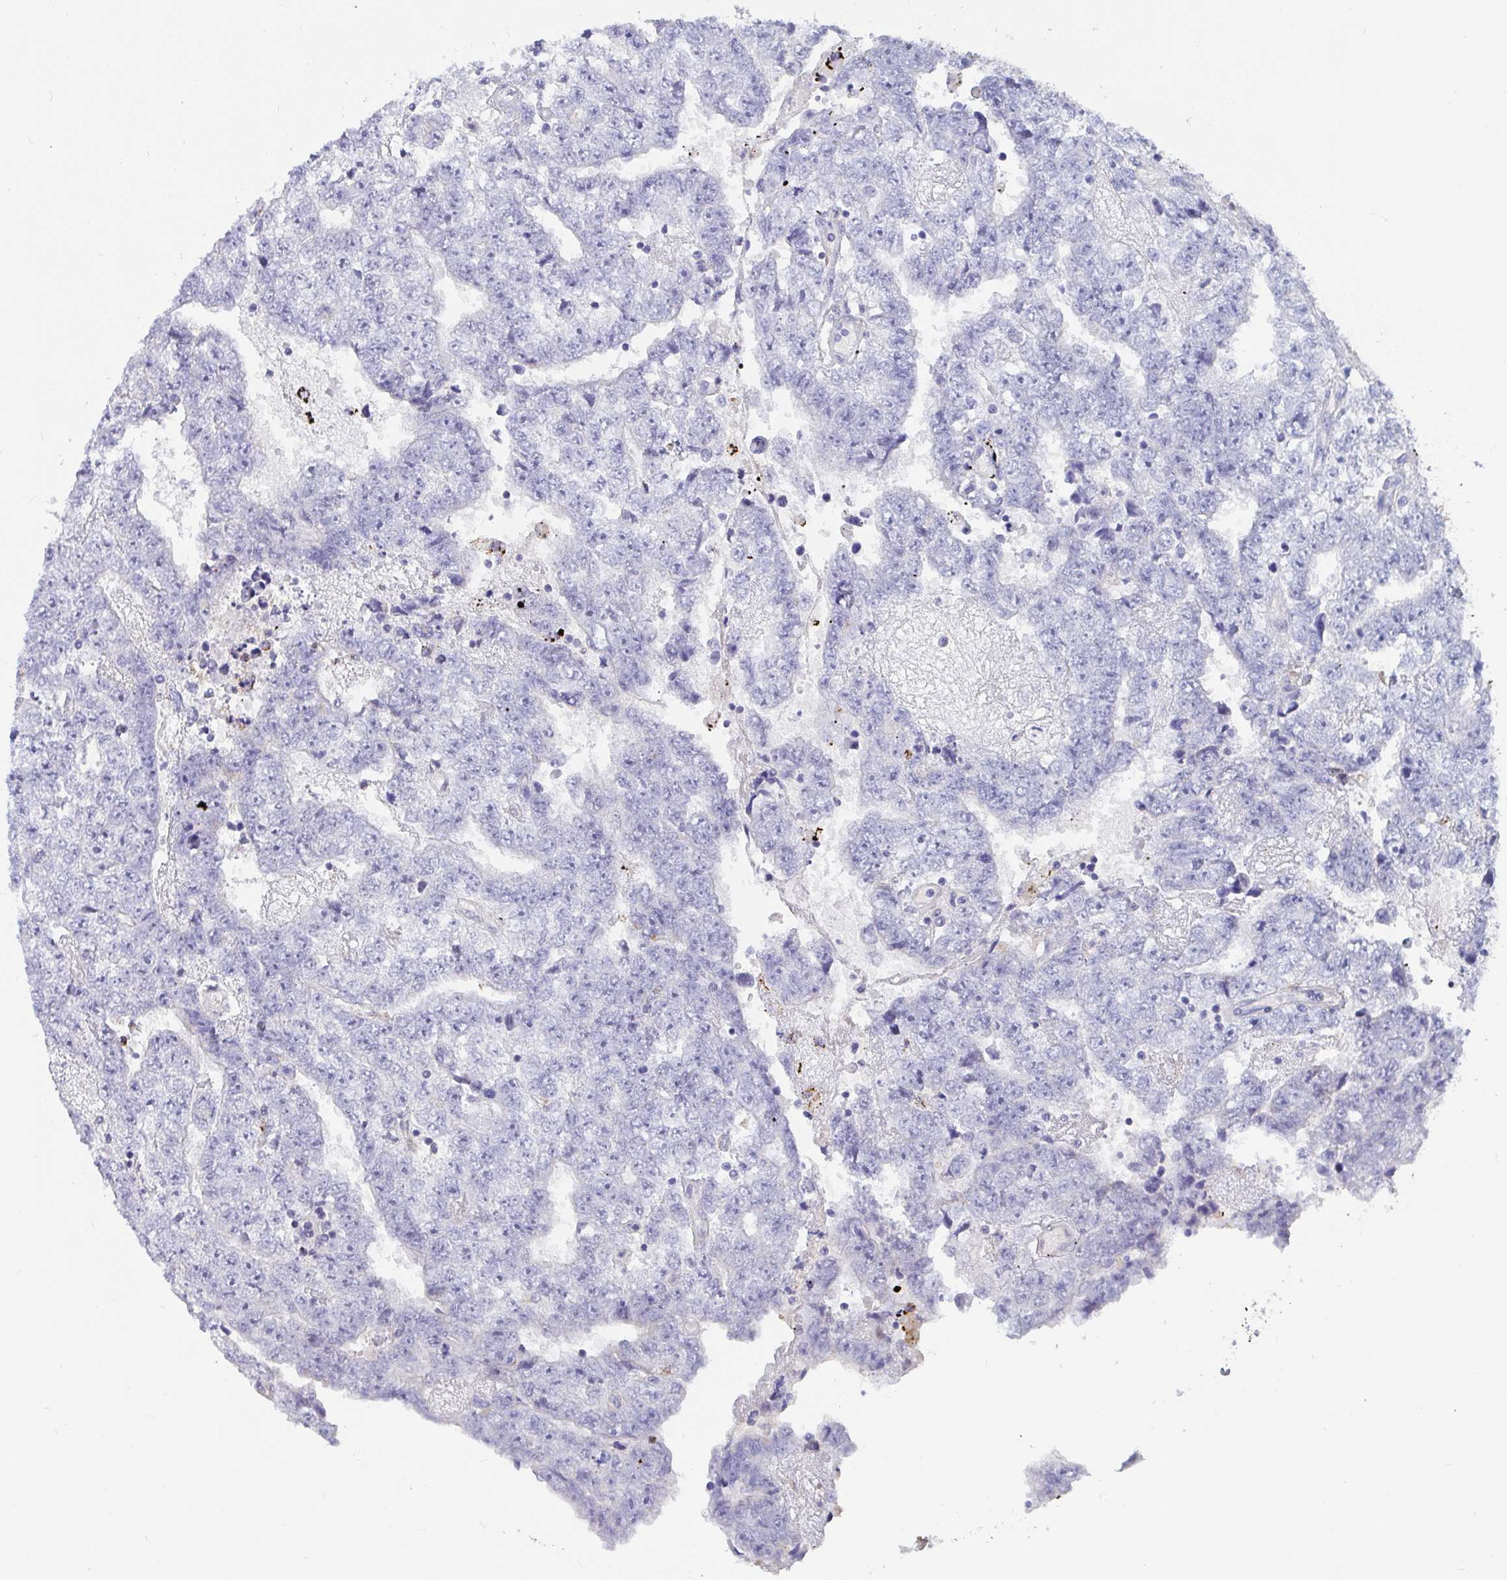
{"staining": {"intensity": "negative", "quantity": "none", "location": "none"}, "tissue": "testis cancer", "cell_type": "Tumor cells", "image_type": "cancer", "snomed": [{"axis": "morphology", "description": "Carcinoma, Embryonal, NOS"}, {"axis": "topography", "description": "Testis"}], "caption": "High power microscopy histopathology image of an immunohistochemistry image of testis embryonal carcinoma, revealing no significant expression in tumor cells.", "gene": "FAM156B", "patient": {"sex": "male", "age": 25}}